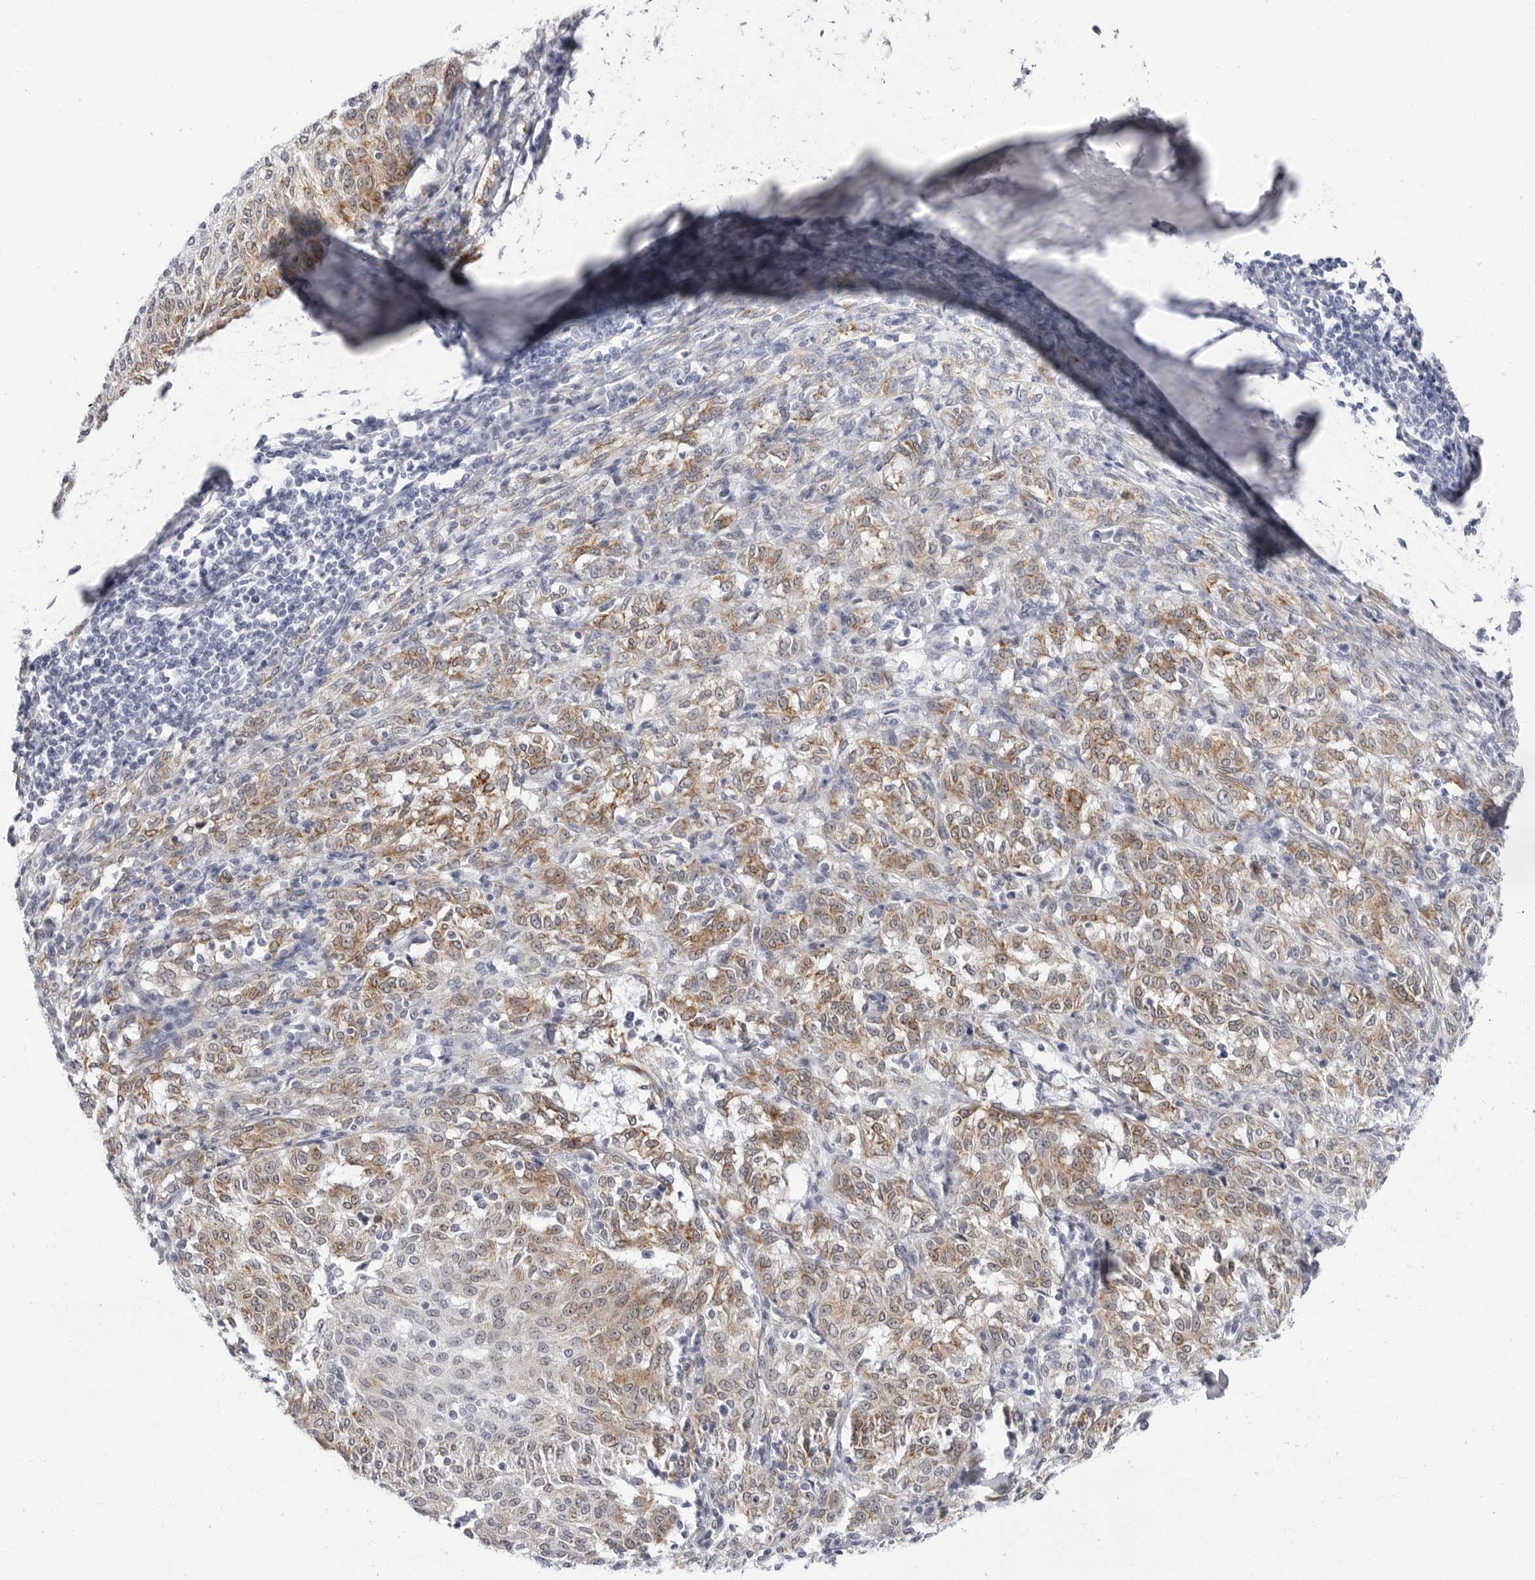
{"staining": {"intensity": "moderate", "quantity": ">75%", "location": "cytoplasmic/membranous"}, "tissue": "melanoma", "cell_type": "Tumor cells", "image_type": "cancer", "snomed": [{"axis": "morphology", "description": "Malignant melanoma, NOS"}, {"axis": "topography", "description": "Skin"}], "caption": "Tumor cells display medium levels of moderate cytoplasmic/membranous expression in about >75% of cells in human malignant melanoma.", "gene": "ERICH3", "patient": {"sex": "female", "age": 72}}